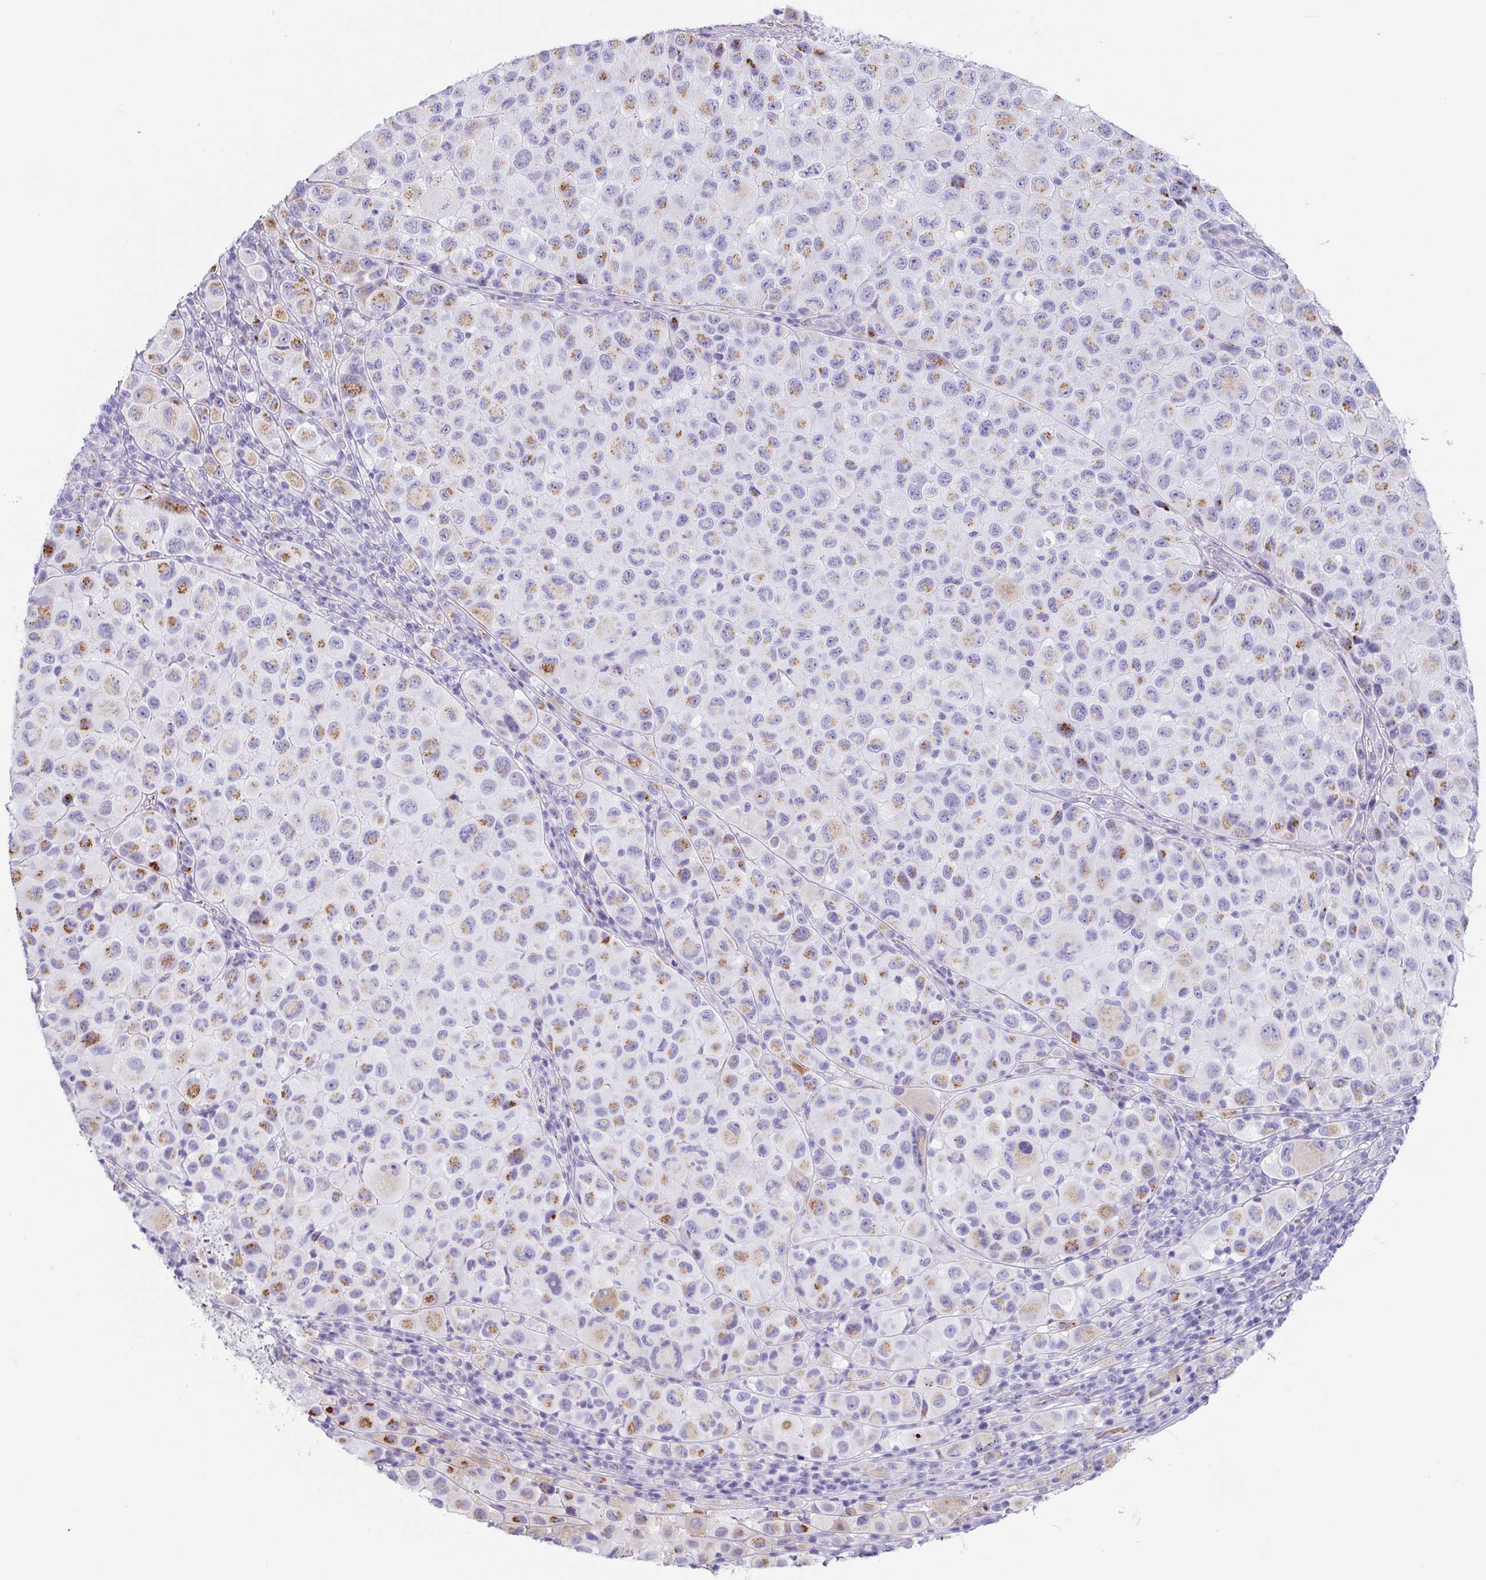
{"staining": {"intensity": "moderate", "quantity": "25%-75%", "location": "cytoplasmic/membranous"}, "tissue": "melanoma", "cell_type": "Tumor cells", "image_type": "cancer", "snomed": [{"axis": "morphology", "description": "Malignant melanoma, NOS"}, {"axis": "topography", "description": "Skin"}], "caption": "IHC (DAB) staining of malignant melanoma demonstrates moderate cytoplasmic/membranous protein positivity in about 25%-75% of tumor cells. Immunohistochemistry stains the protein of interest in brown and the nuclei are stained blue.", "gene": "LDLRAD1", "patient": {"sex": "male", "age": 93}}